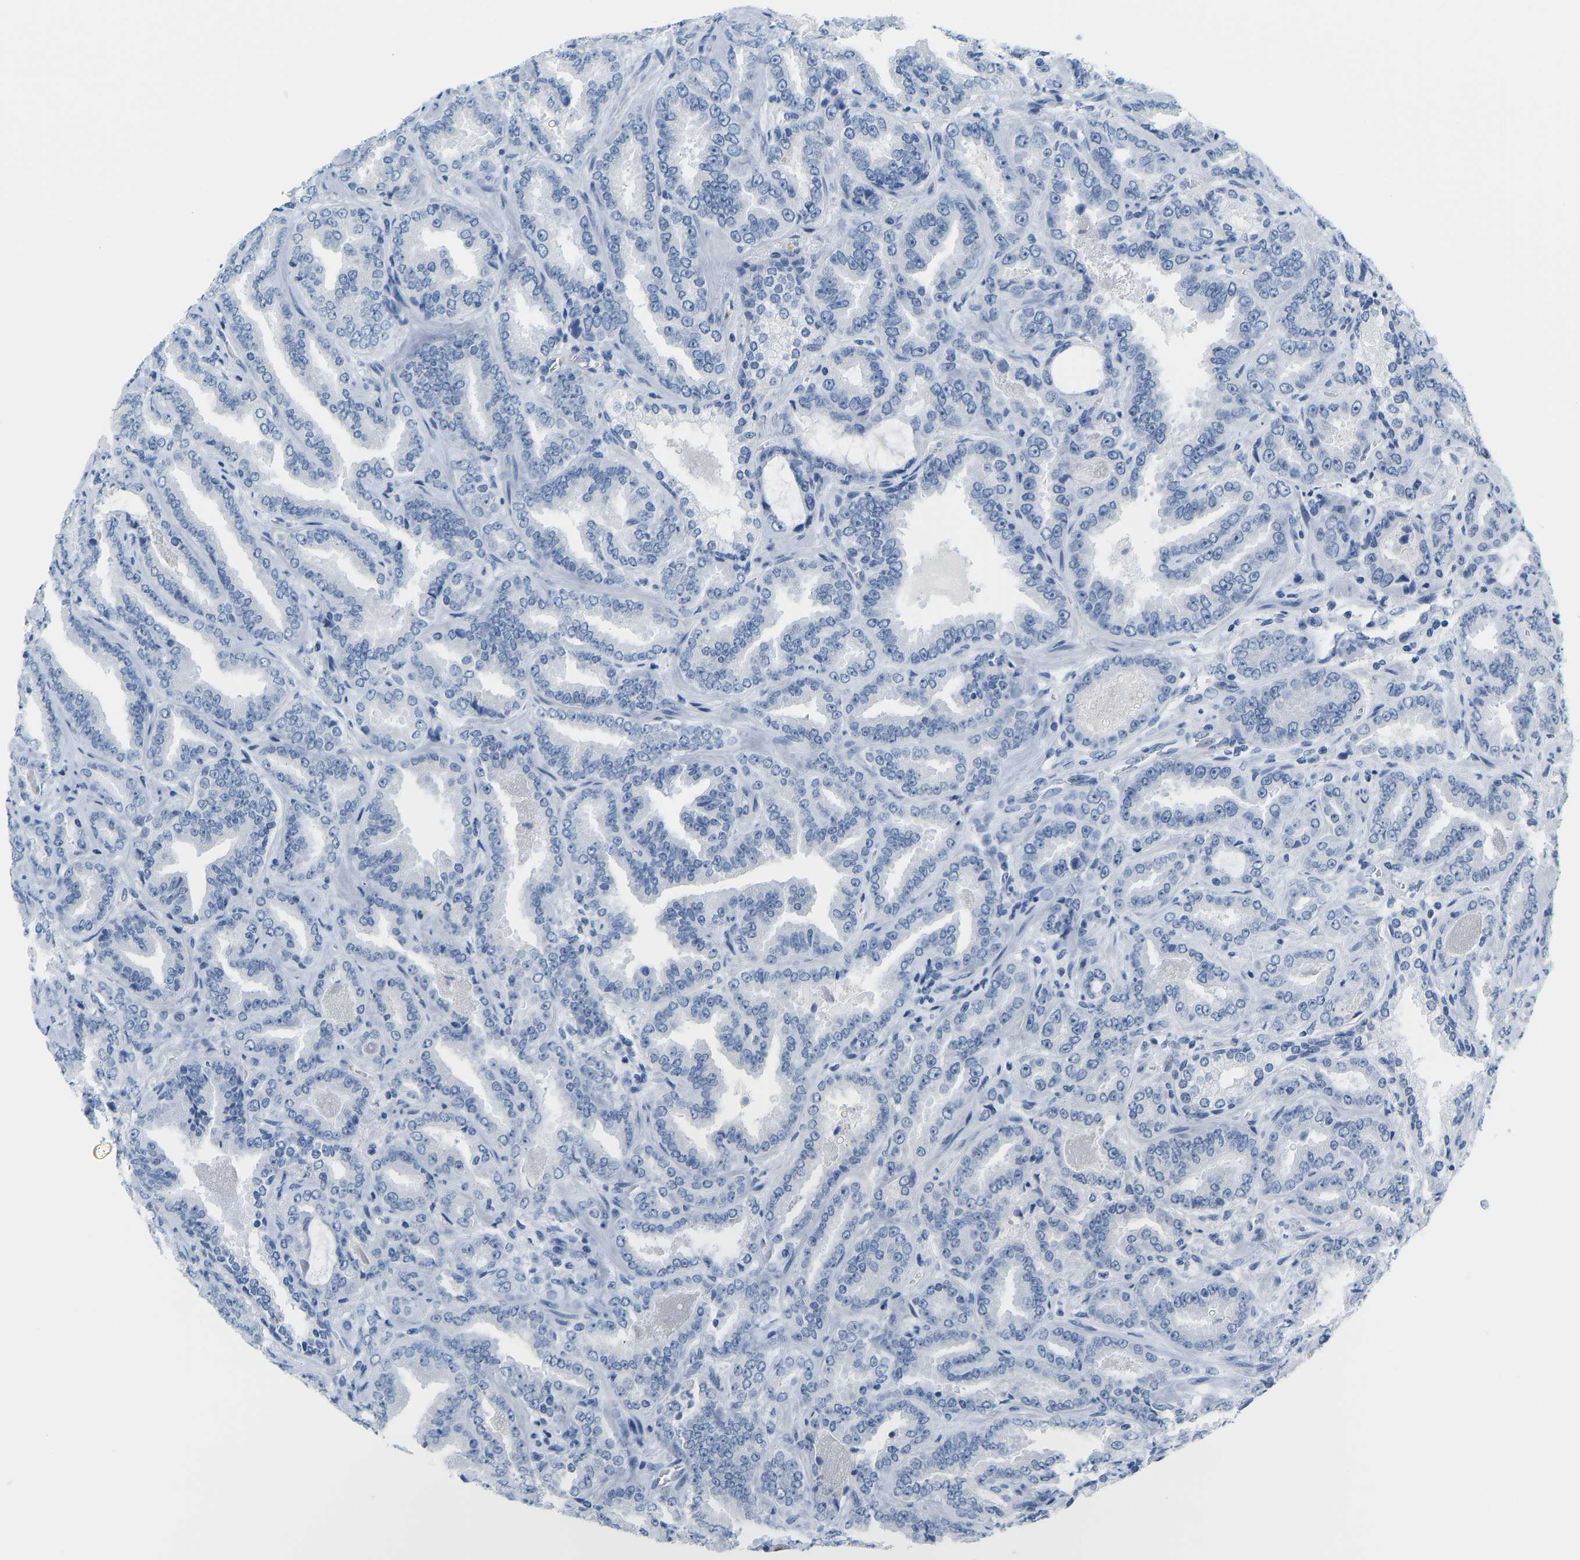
{"staining": {"intensity": "negative", "quantity": "none", "location": "none"}, "tissue": "prostate cancer", "cell_type": "Tumor cells", "image_type": "cancer", "snomed": [{"axis": "morphology", "description": "Adenocarcinoma, Low grade"}, {"axis": "topography", "description": "Prostate"}], "caption": "Tumor cells show no significant protein staining in adenocarcinoma (low-grade) (prostate).", "gene": "SERPINB3", "patient": {"sex": "male", "age": 60}}